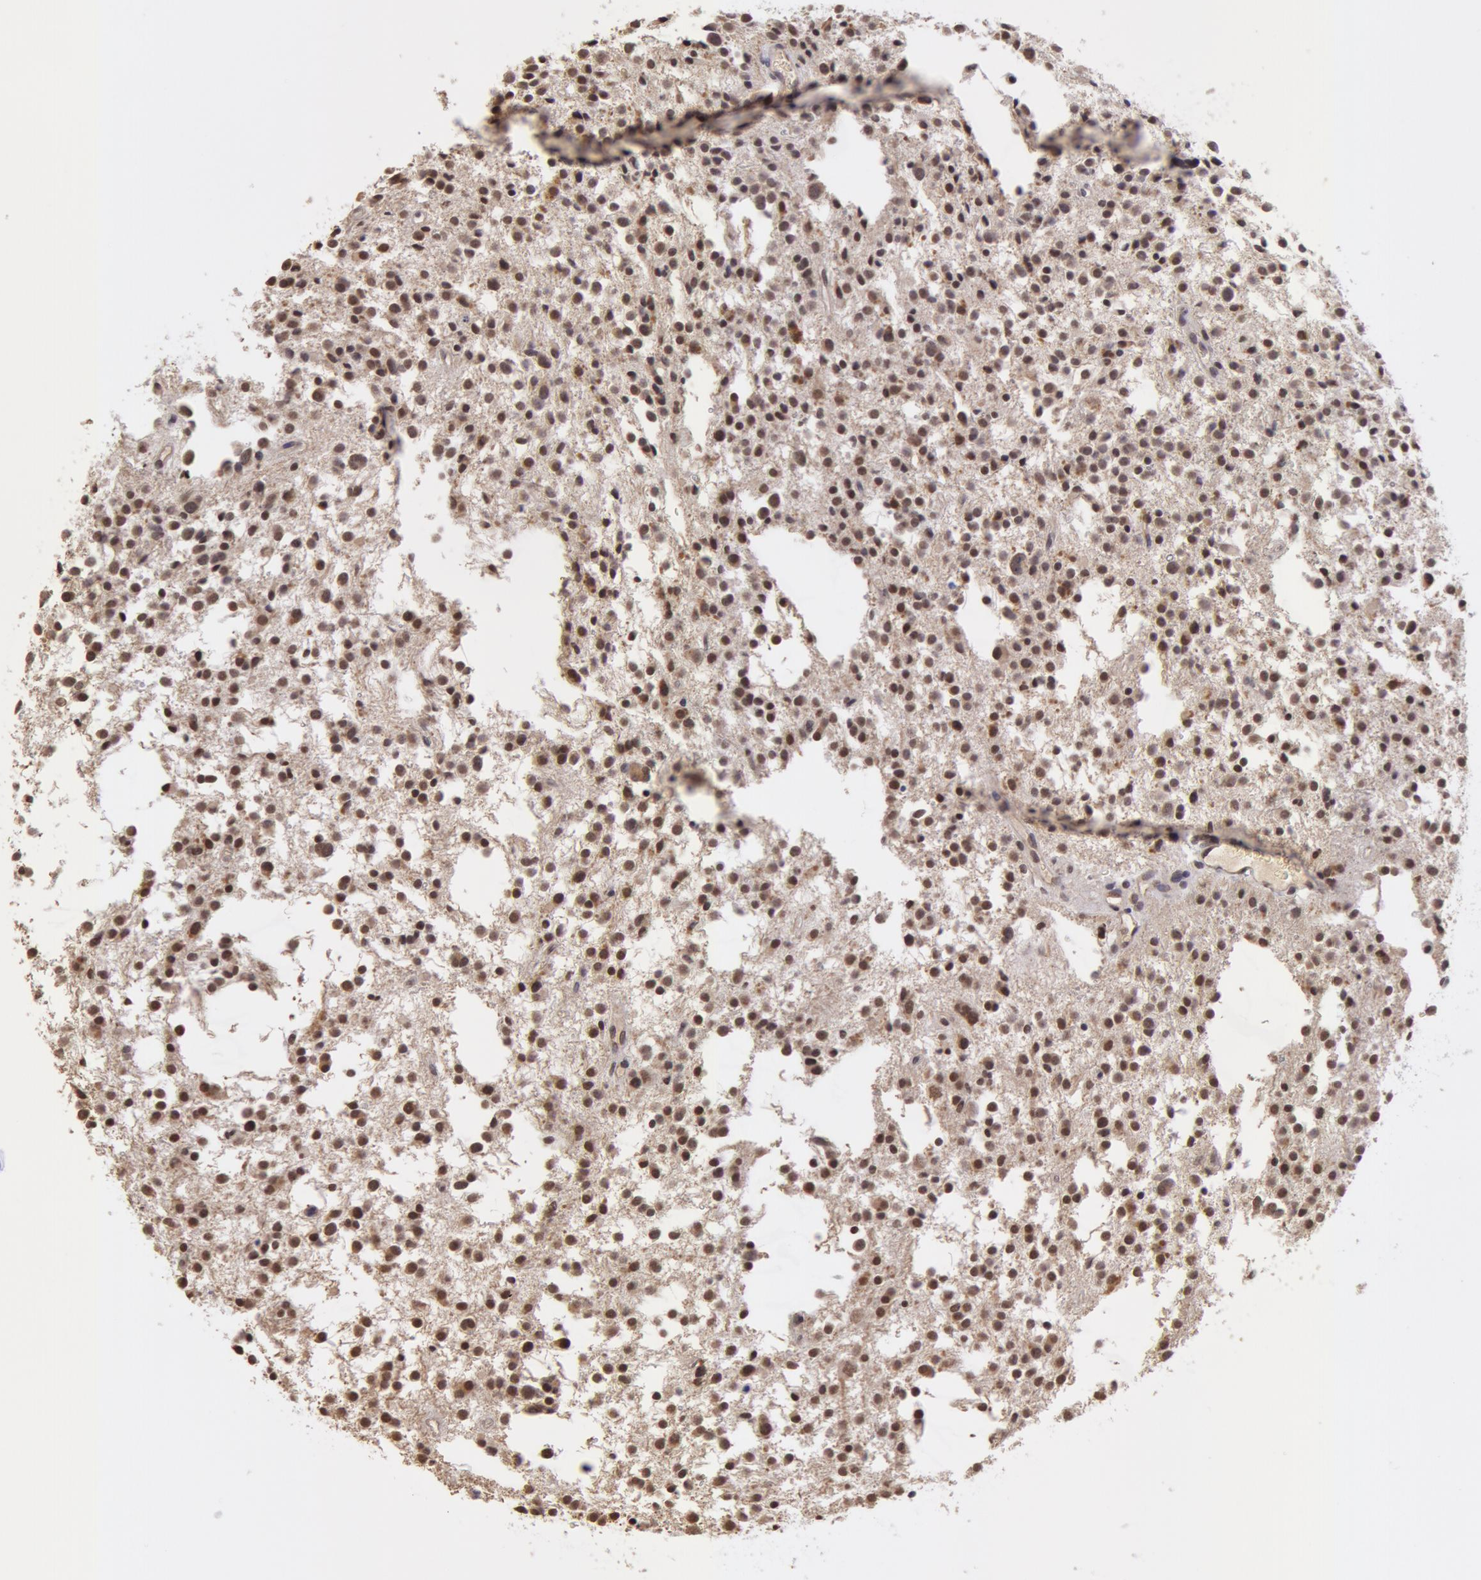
{"staining": {"intensity": "moderate", "quantity": ">75%", "location": "nuclear"}, "tissue": "glioma", "cell_type": "Tumor cells", "image_type": "cancer", "snomed": [{"axis": "morphology", "description": "Glioma, malignant, Low grade"}, {"axis": "topography", "description": "Brain"}], "caption": "High-power microscopy captured an IHC image of glioma, revealing moderate nuclear positivity in approximately >75% of tumor cells. The protein of interest is shown in brown color, while the nuclei are stained blue.", "gene": "VRTN", "patient": {"sex": "female", "age": 36}}